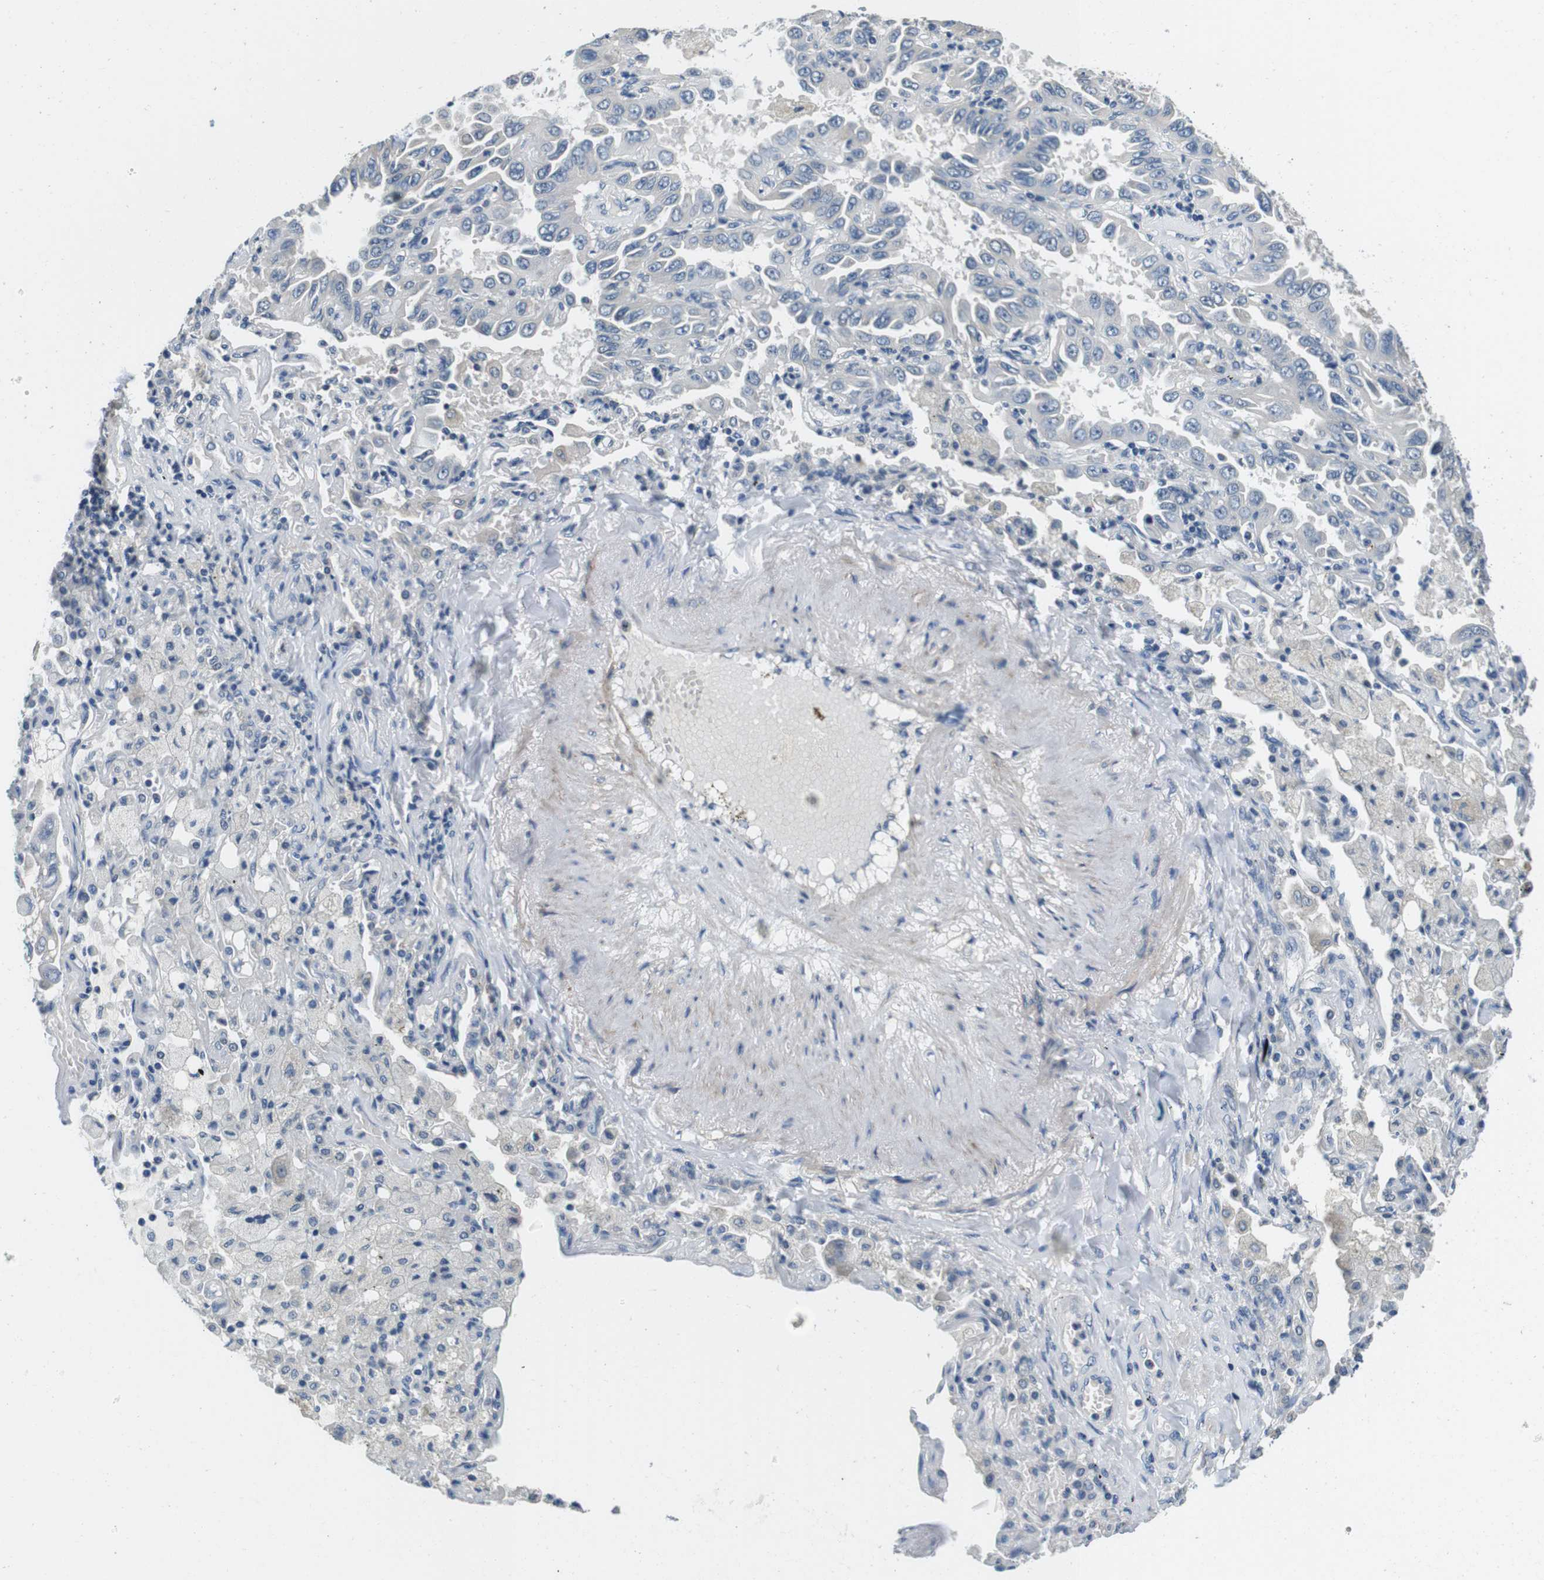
{"staining": {"intensity": "negative", "quantity": "none", "location": "none"}, "tissue": "lung cancer", "cell_type": "Tumor cells", "image_type": "cancer", "snomed": [{"axis": "morphology", "description": "Adenocarcinoma, NOS"}, {"axis": "topography", "description": "Lung"}], "caption": "Immunohistochemistry of lung adenocarcinoma reveals no positivity in tumor cells.", "gene": "DTNA", "patient": {"sex": "male", "age": 64}}